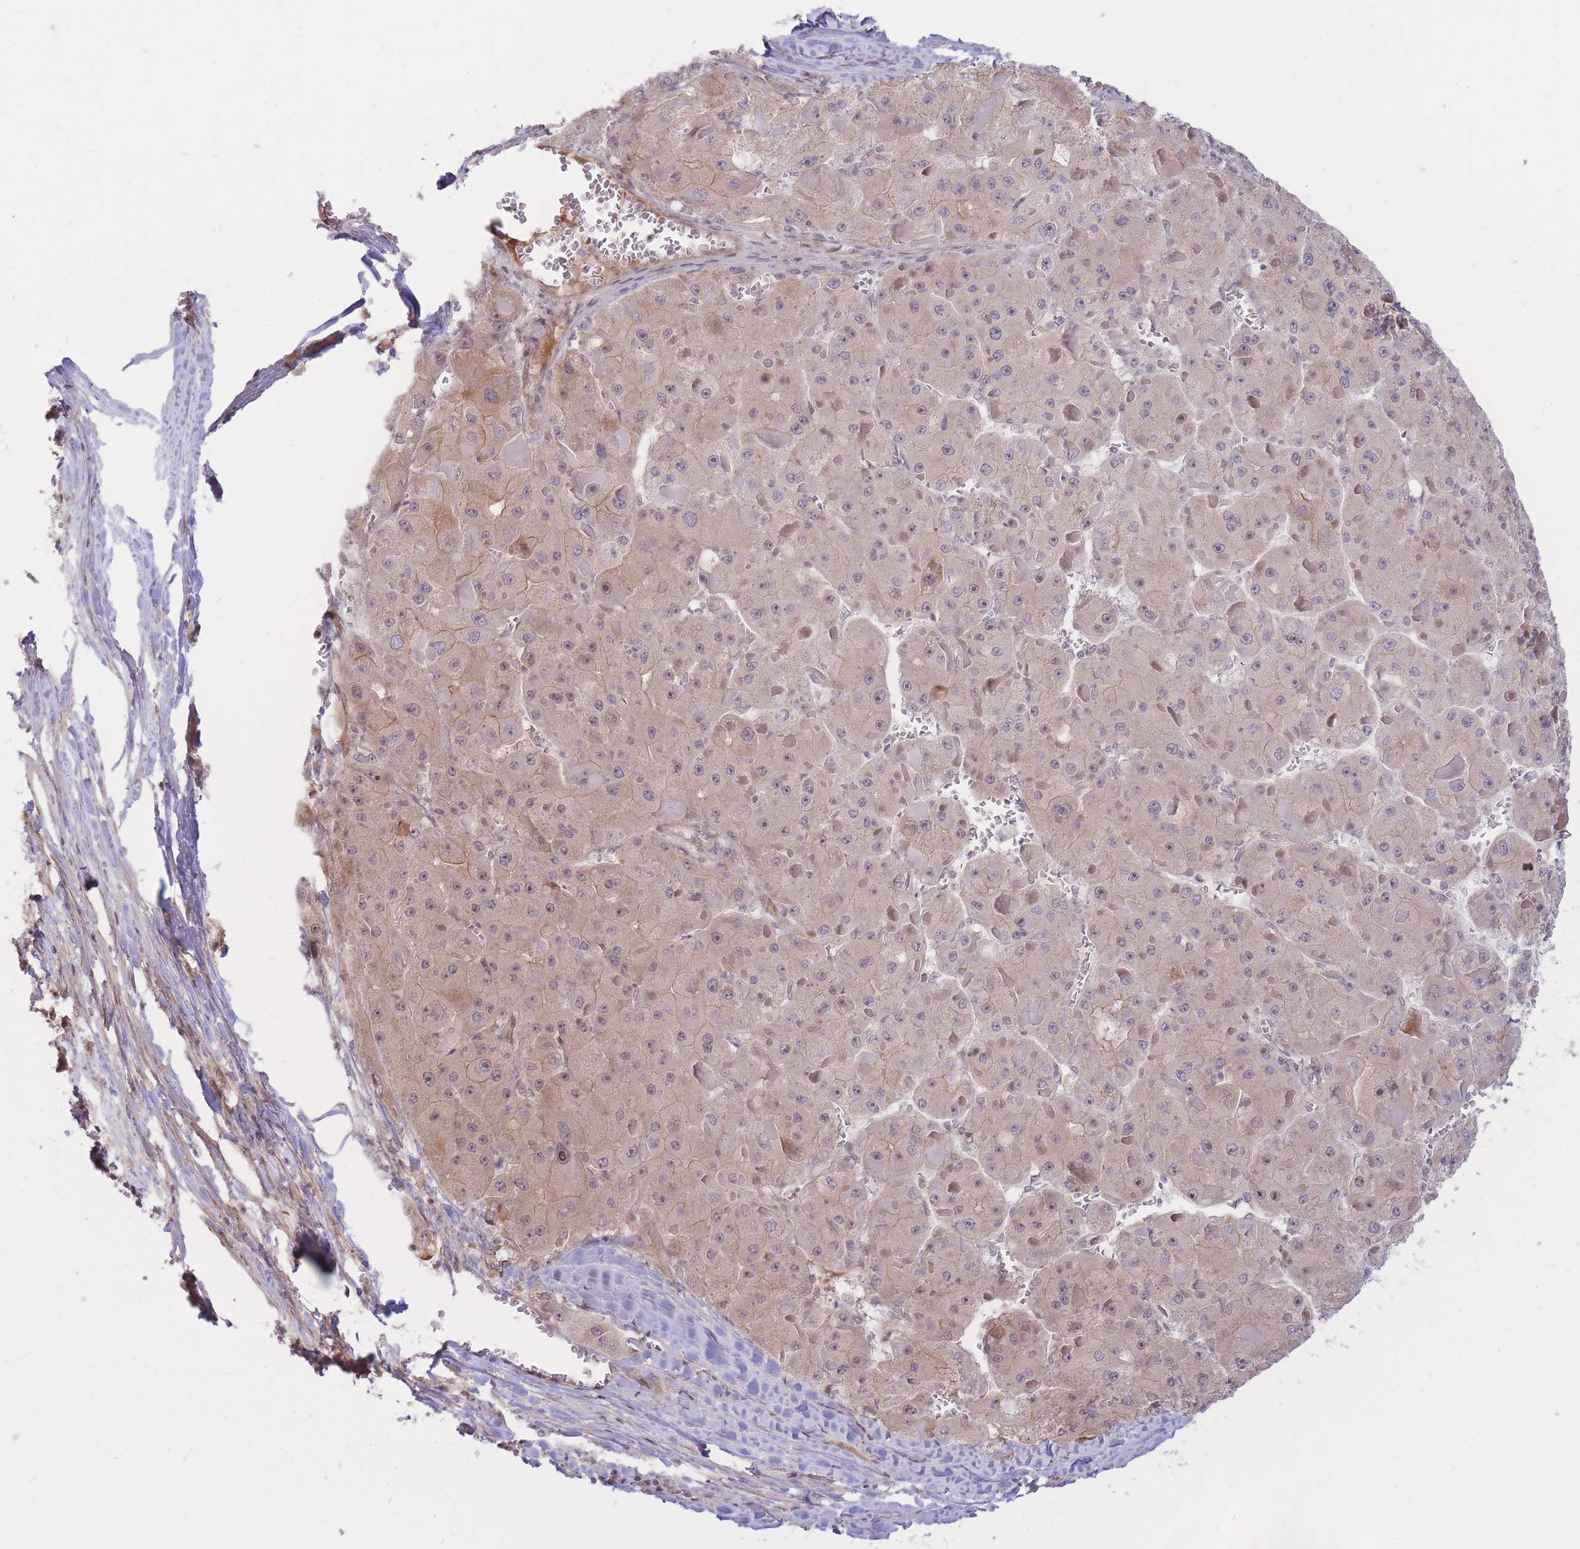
{"staining": {"intensity": "weak", "quantity": "25%-75%", "location": "cytoplasmic/membranous"}, "tissue": "liver cancer", "cell_type": "Tumor cells", "image_type": "cancer", "snomed": [{"axis": "morphology", "description": "Carcinoma, Hepatocellular, NOS"}, {"axis": "topography", "description": "Liver"}], "caption": "An image showing weak cytoplasmic/membranous staining in about 25%-75% of tumor cells in hepatocellular carcinoma (liver), as visualized by brown immunohistochemical staining.", "gene": "ERICH6B", "patient": {"sex": "female", "age": 73}}